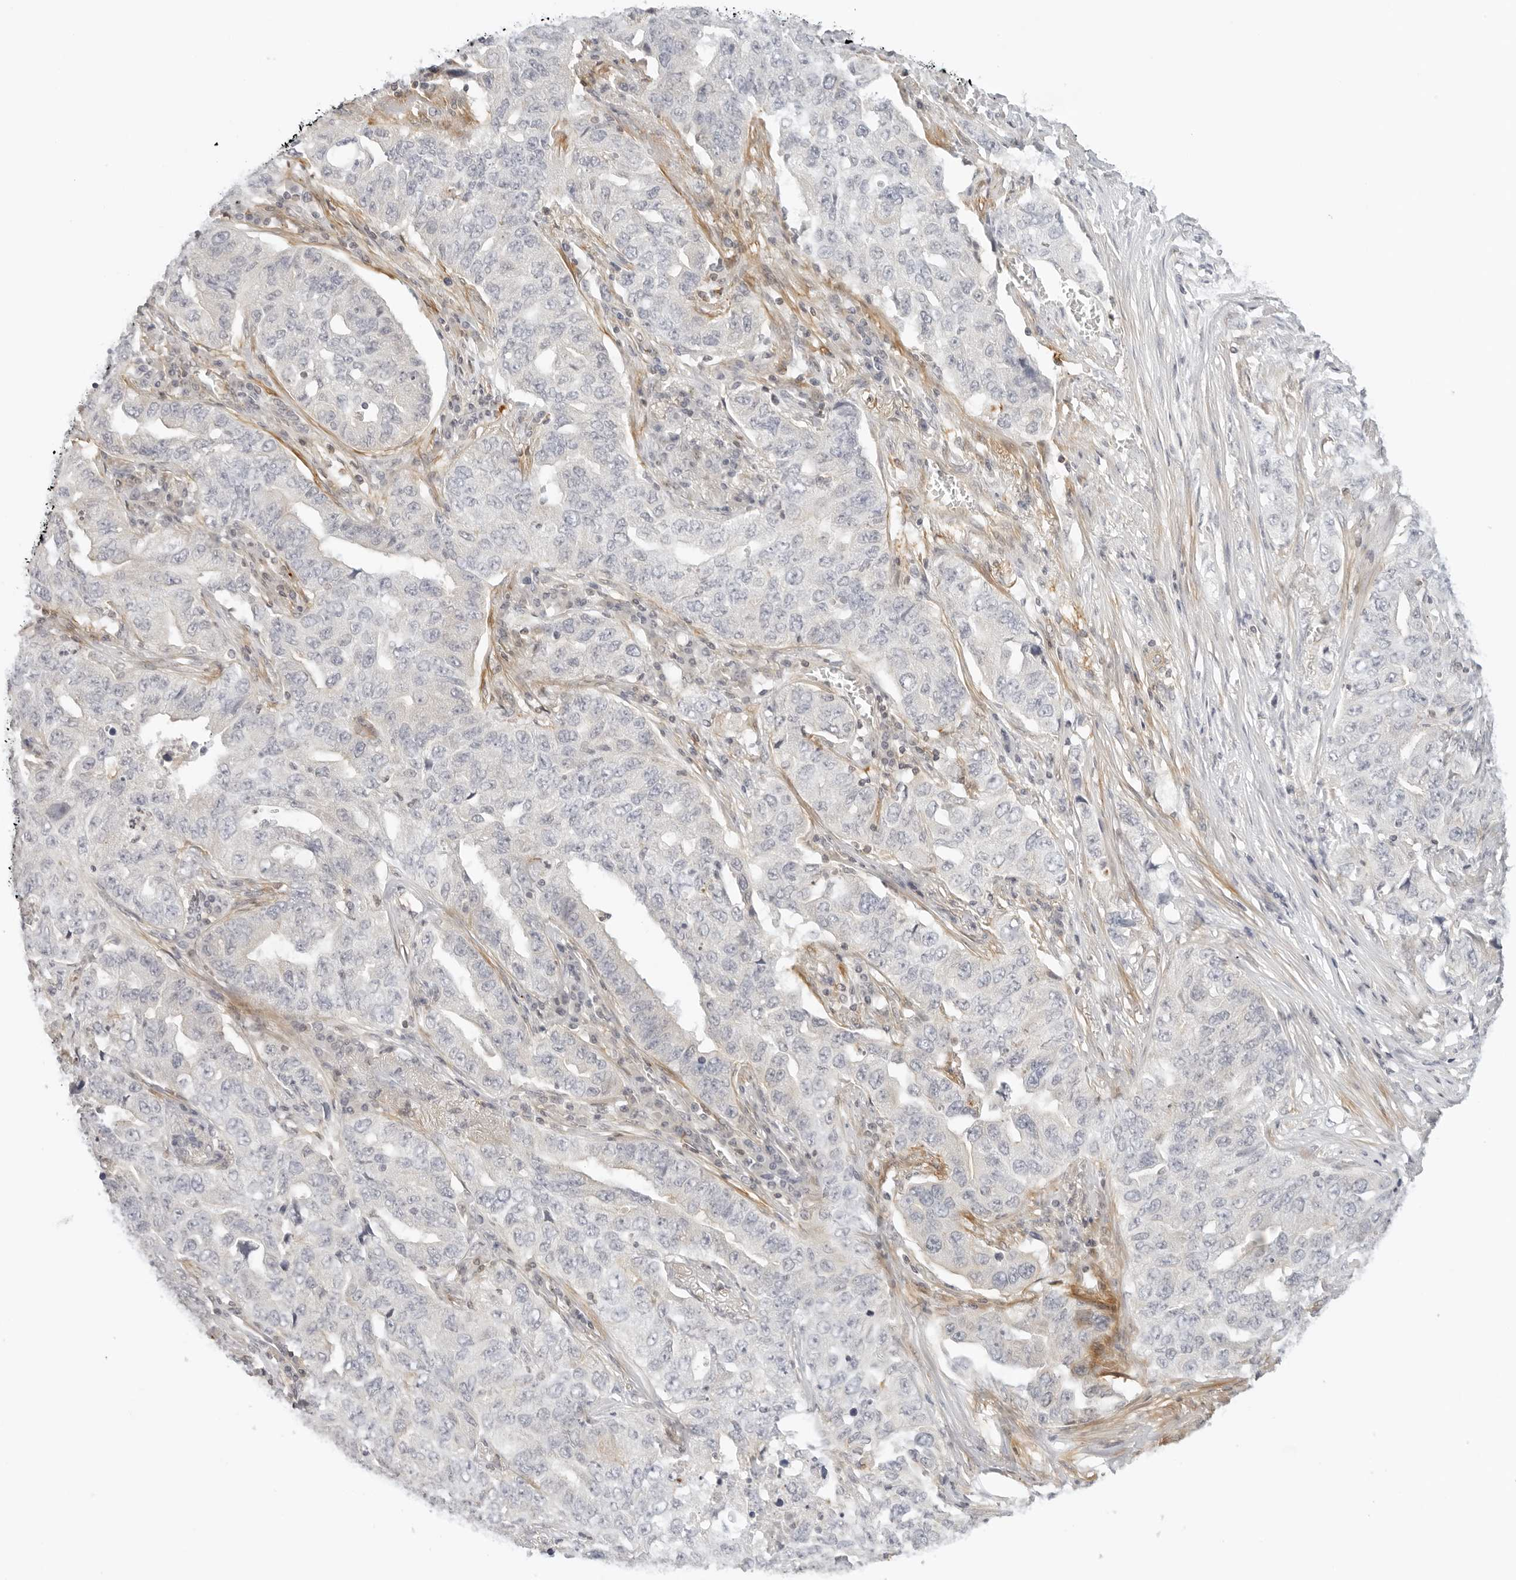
{"staining": {"intensity": "negative", "quantity": "none", "location": "none"}, "tissue": "lung cancer", "cell_type": "Tumor cells", "image_type": "cancer", "snomed": [{"axis": "morphology", "description": "Adenocarcinoma, NOS"}, {"axis": "topography", "description": "Lung"}], "caption": "Human lung cancer (adenocarcinoma) stained for a protein using immunohistochemistry displays no positivity in tumor cells.", "gene": "OSCP1", "patient": {"sex": "female", "age": 51}}